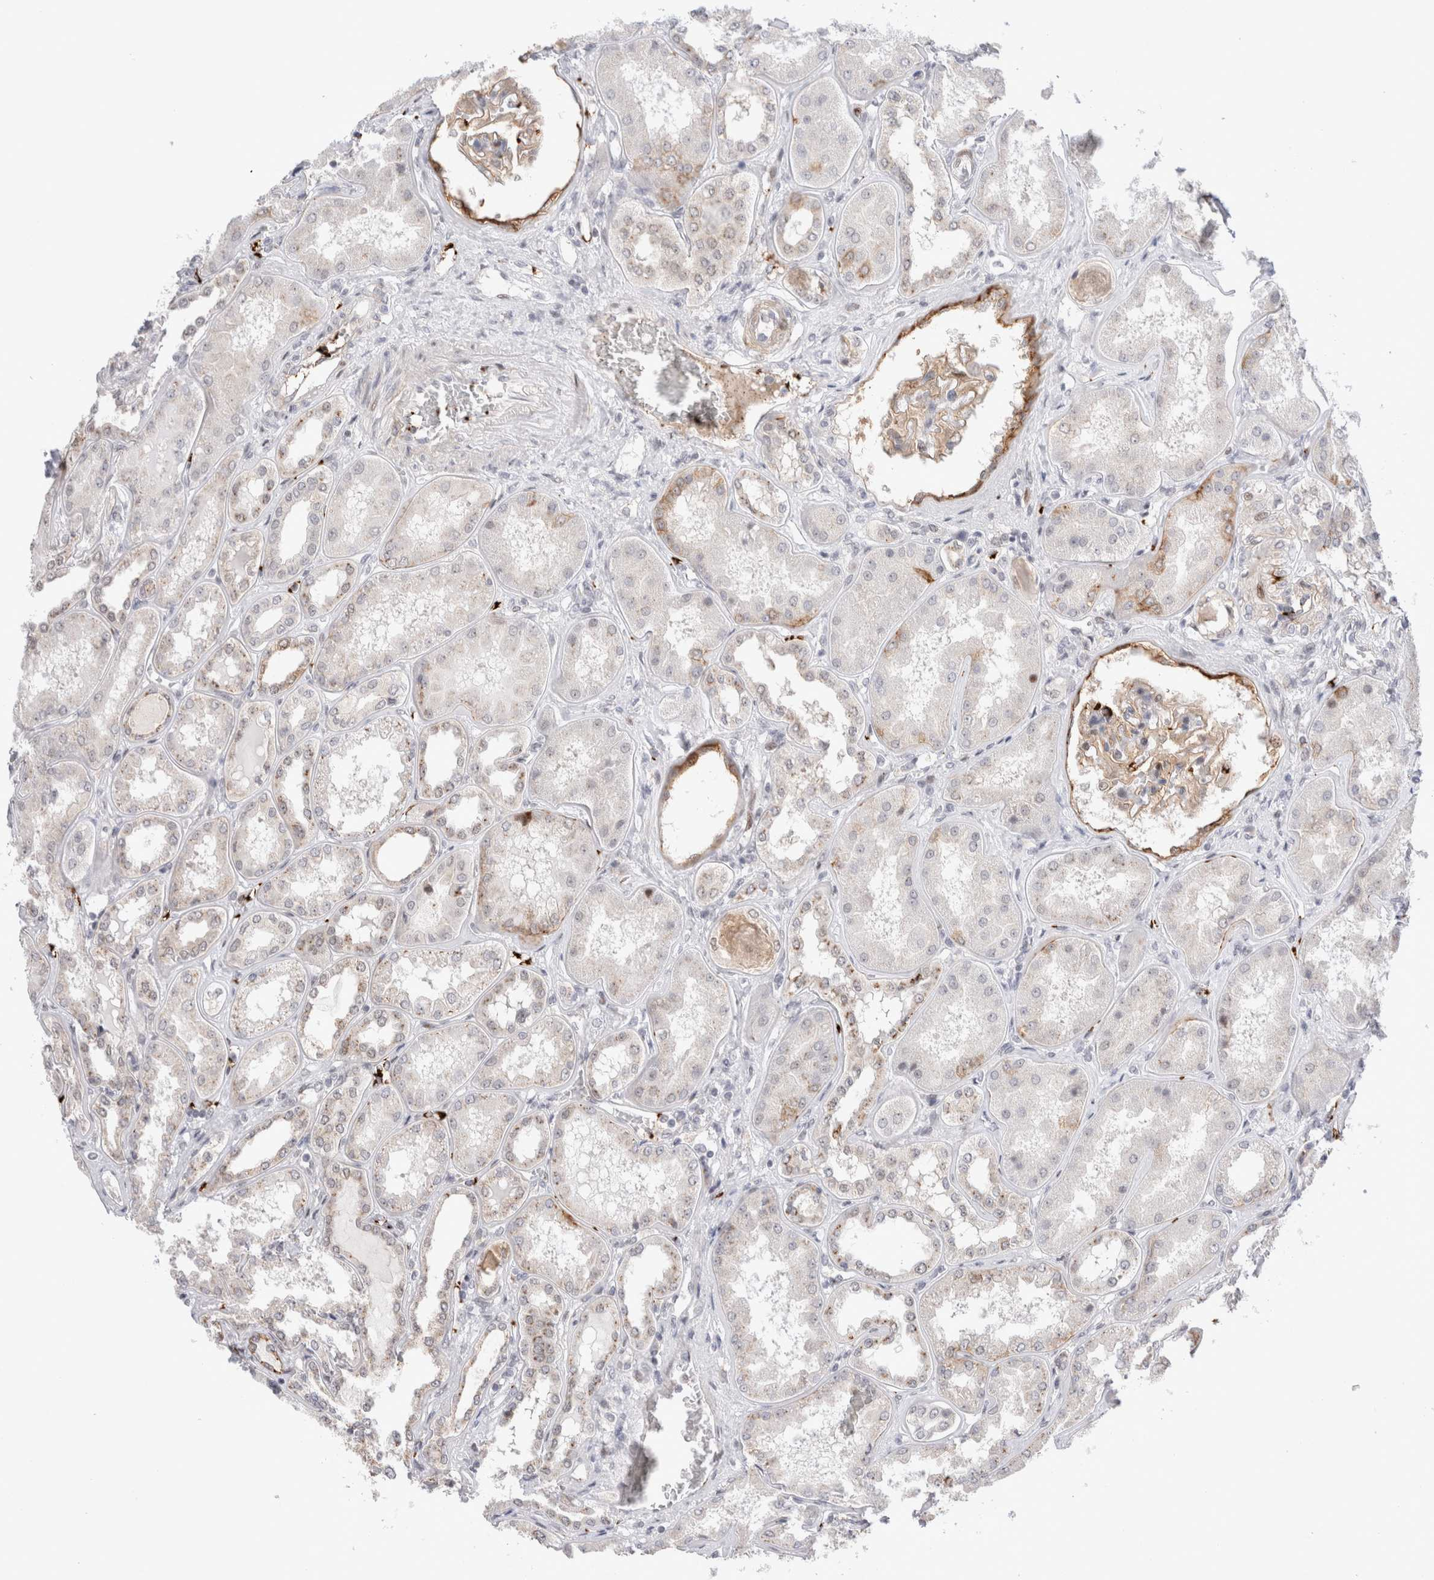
{"staining": {"intensity": "weak", "quantity": "25%-75%", "location": "cytoplasmic/membranous"}, "tissue": "kidney", "cell_type": "Cells in glomeruli", "image_type": "normal", "snomed": [{"axis": "morphology", "description": "Normal tissue, NOS"}, {"axis": "topography", "description": "Kidney"}], "caption": "Protein expression analysis of unremarkable human kidney reveals weak cytoplasmic/membranous positivity in approximately 25%-75% of cells in glomeruli.", "gene": "VPS28", "patient": {"sex": "female", "age": 56}}